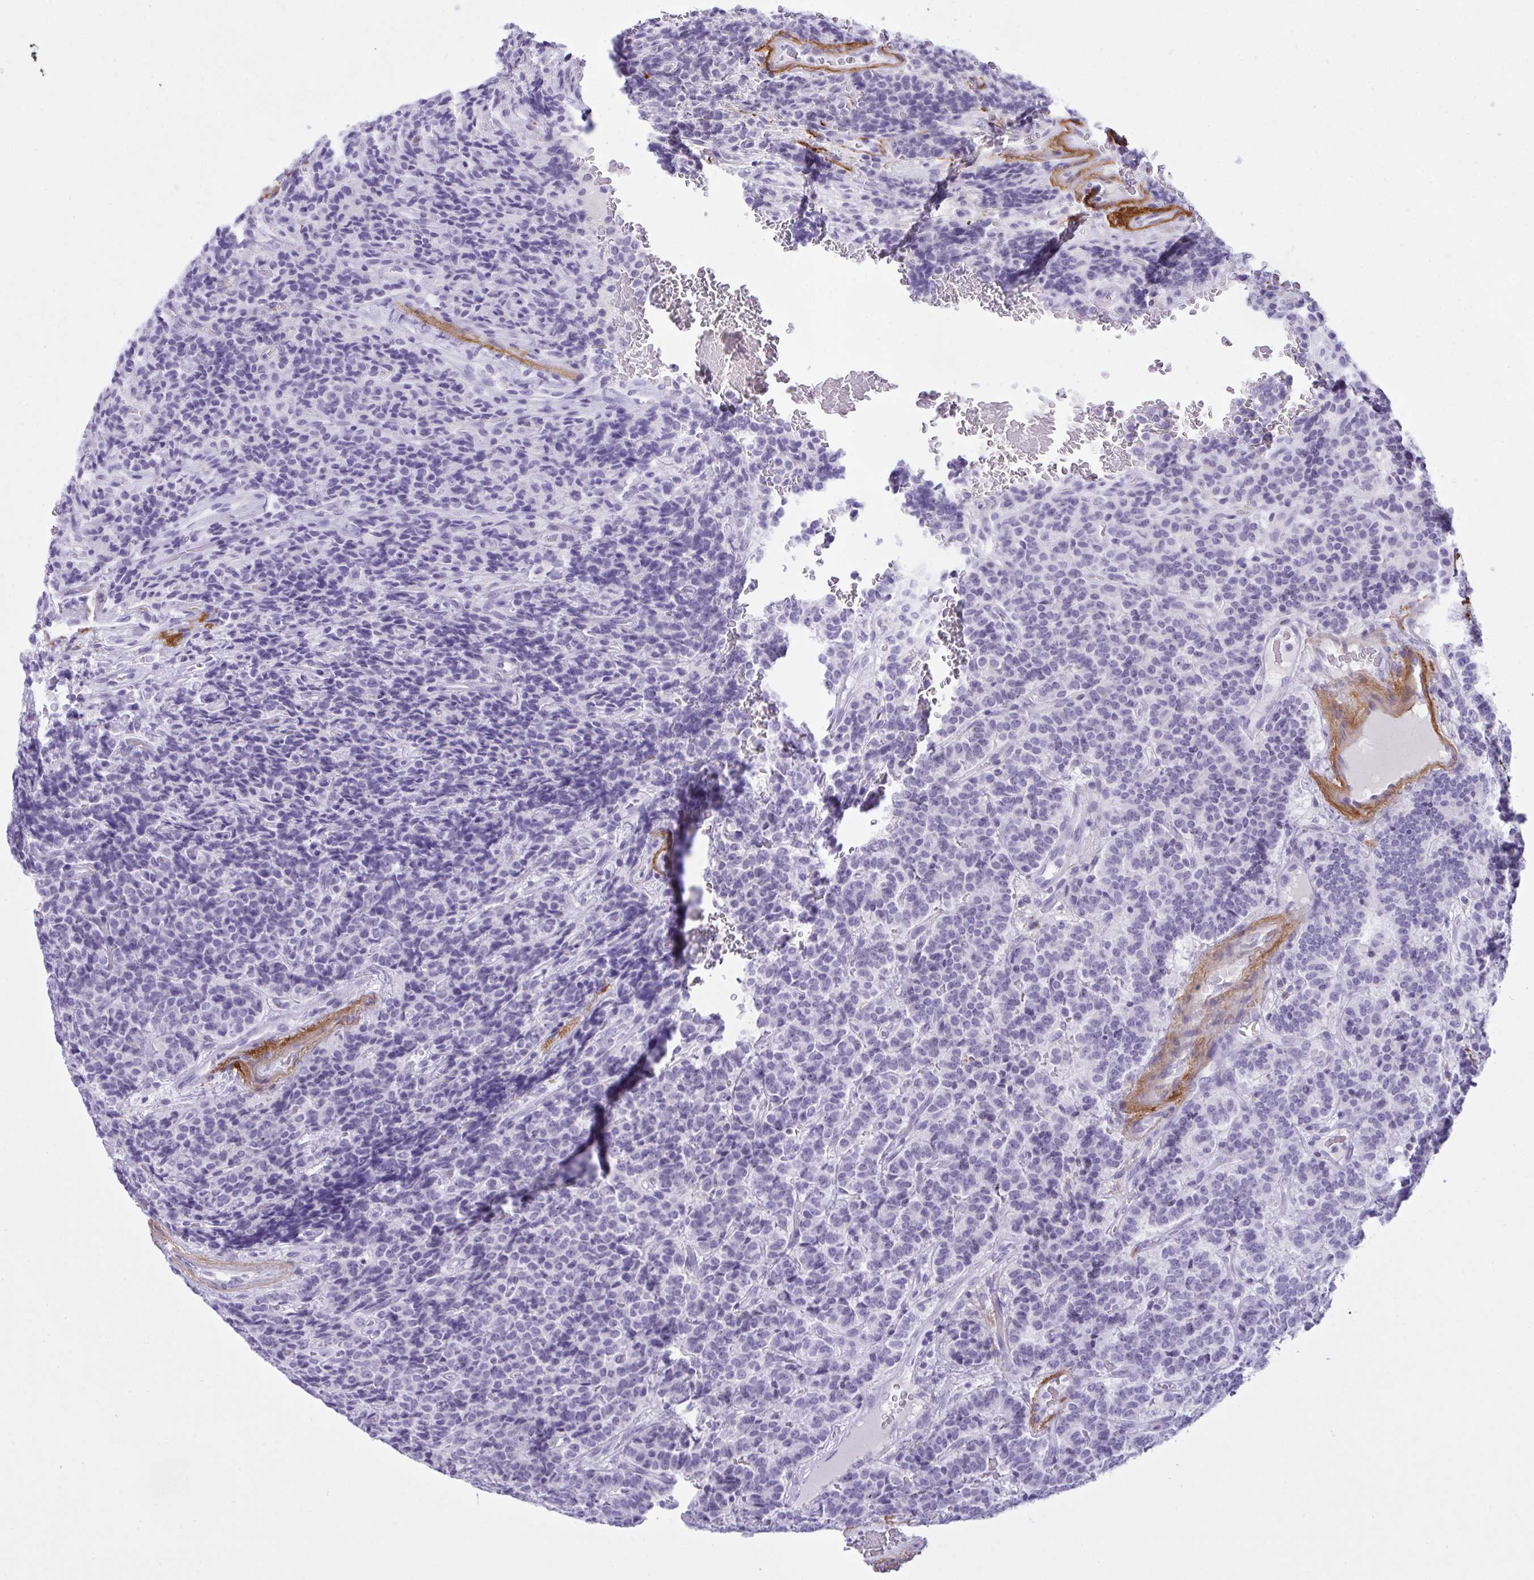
{"staining": {"intensity": "negative", "quantity": "none", "location": "none"}, "tissue": "carcinoid", "cell_type": "Tumor cells", "image_type": "cancer", "snomed": [{"axis": "morphology", "description": "Carcinoid, malignant, NOS"}, {"axis": "topography", "description": "Pancreas"}], "caption": "High magnification brightfield microscopy of carcinoid stained with DAB (brown) and counterstained with hematoxylin (blue): tumor cells show no significant expression.", "gene": "ELN", "patient": {"sex": "male", "age": 36}}